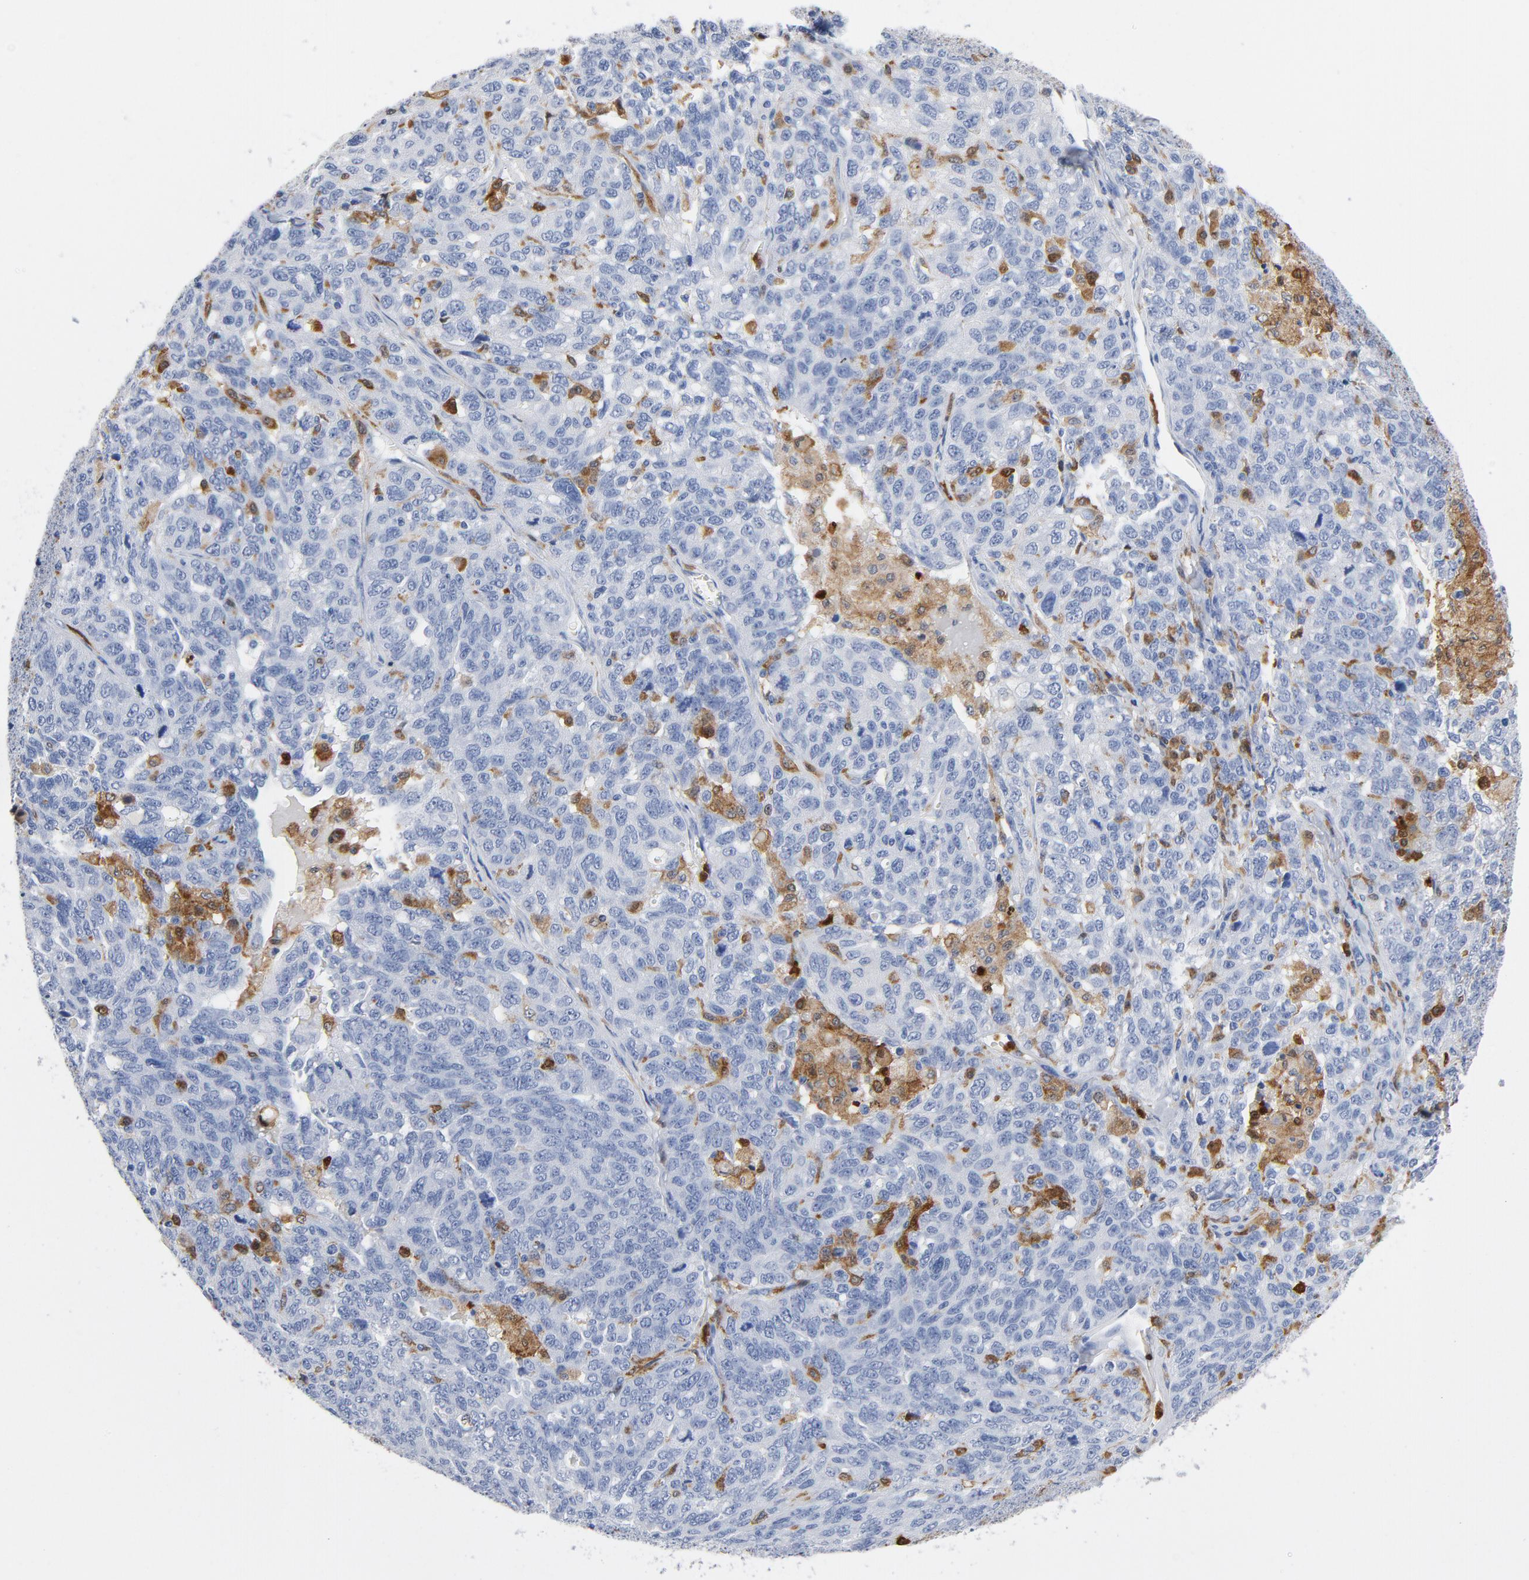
{"staining": {"intensity": "negative", "quantity": "none", "location": "none"}, "tissue": "ovarian cancer", "cell_type": "Tumor cells", "image_type": "cancer", "snomed": [{"axis": "morphology", "description": "Cystadenocarcinoma, serous, NOS"}, {"axis": "topography", "description": "Ovary"}], "caption": "Immunohistochemistry (IHC) histopathology image of neoplastic tissue: human serous cystadenocarcinoma (ovarian) stained with DAB exhibits no significant protein positivity in tumor cells.", "gene": "NCF1", "patient": {"sex": "female", "age": 71}}